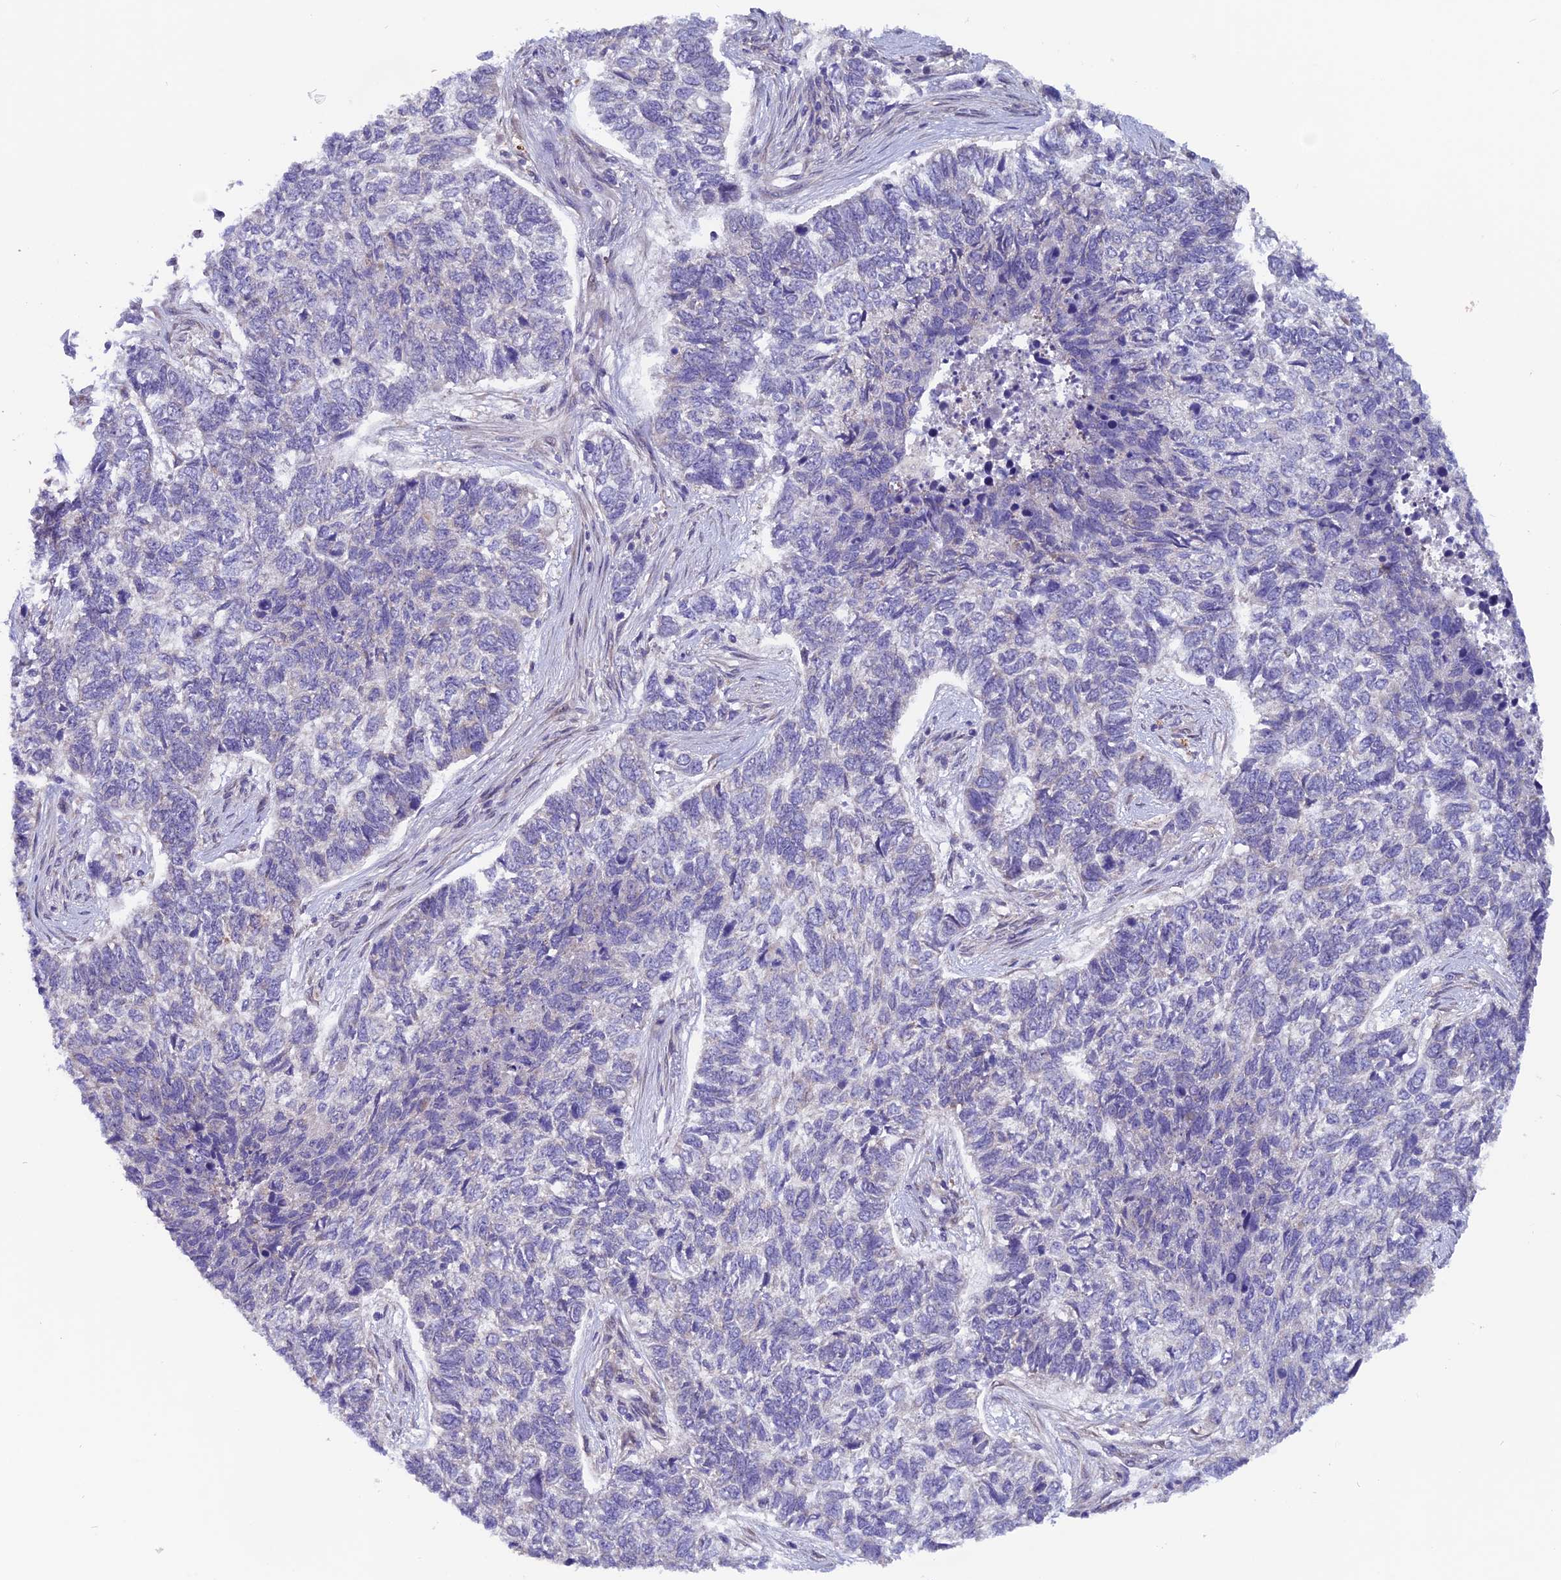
{"staining": {"intensity": "negative", "quantity": "none", "location": "none"}, "tissue": "skin cancer", "cell_type": "Tumor cells", "image_type": "cancer", "snomed": [{"axis": "morphology", "description": "Basal cell carcinoma"}, {"axis": "topography", "description": "Skin"}], "caption": "IHC photomicrograph of neoplastic tissue: skin cancer stained with DAB (3,3'-diaminobenzidine) shows no significant protein positivity in tumor cells. The staining is performed using DAB (3,3'-diaminobenzidine) brown chromogen with nuclei counter-stained in using hematoxylin.", "gene": "MAST2", "patient": {"sex": "female", "age": 65}}